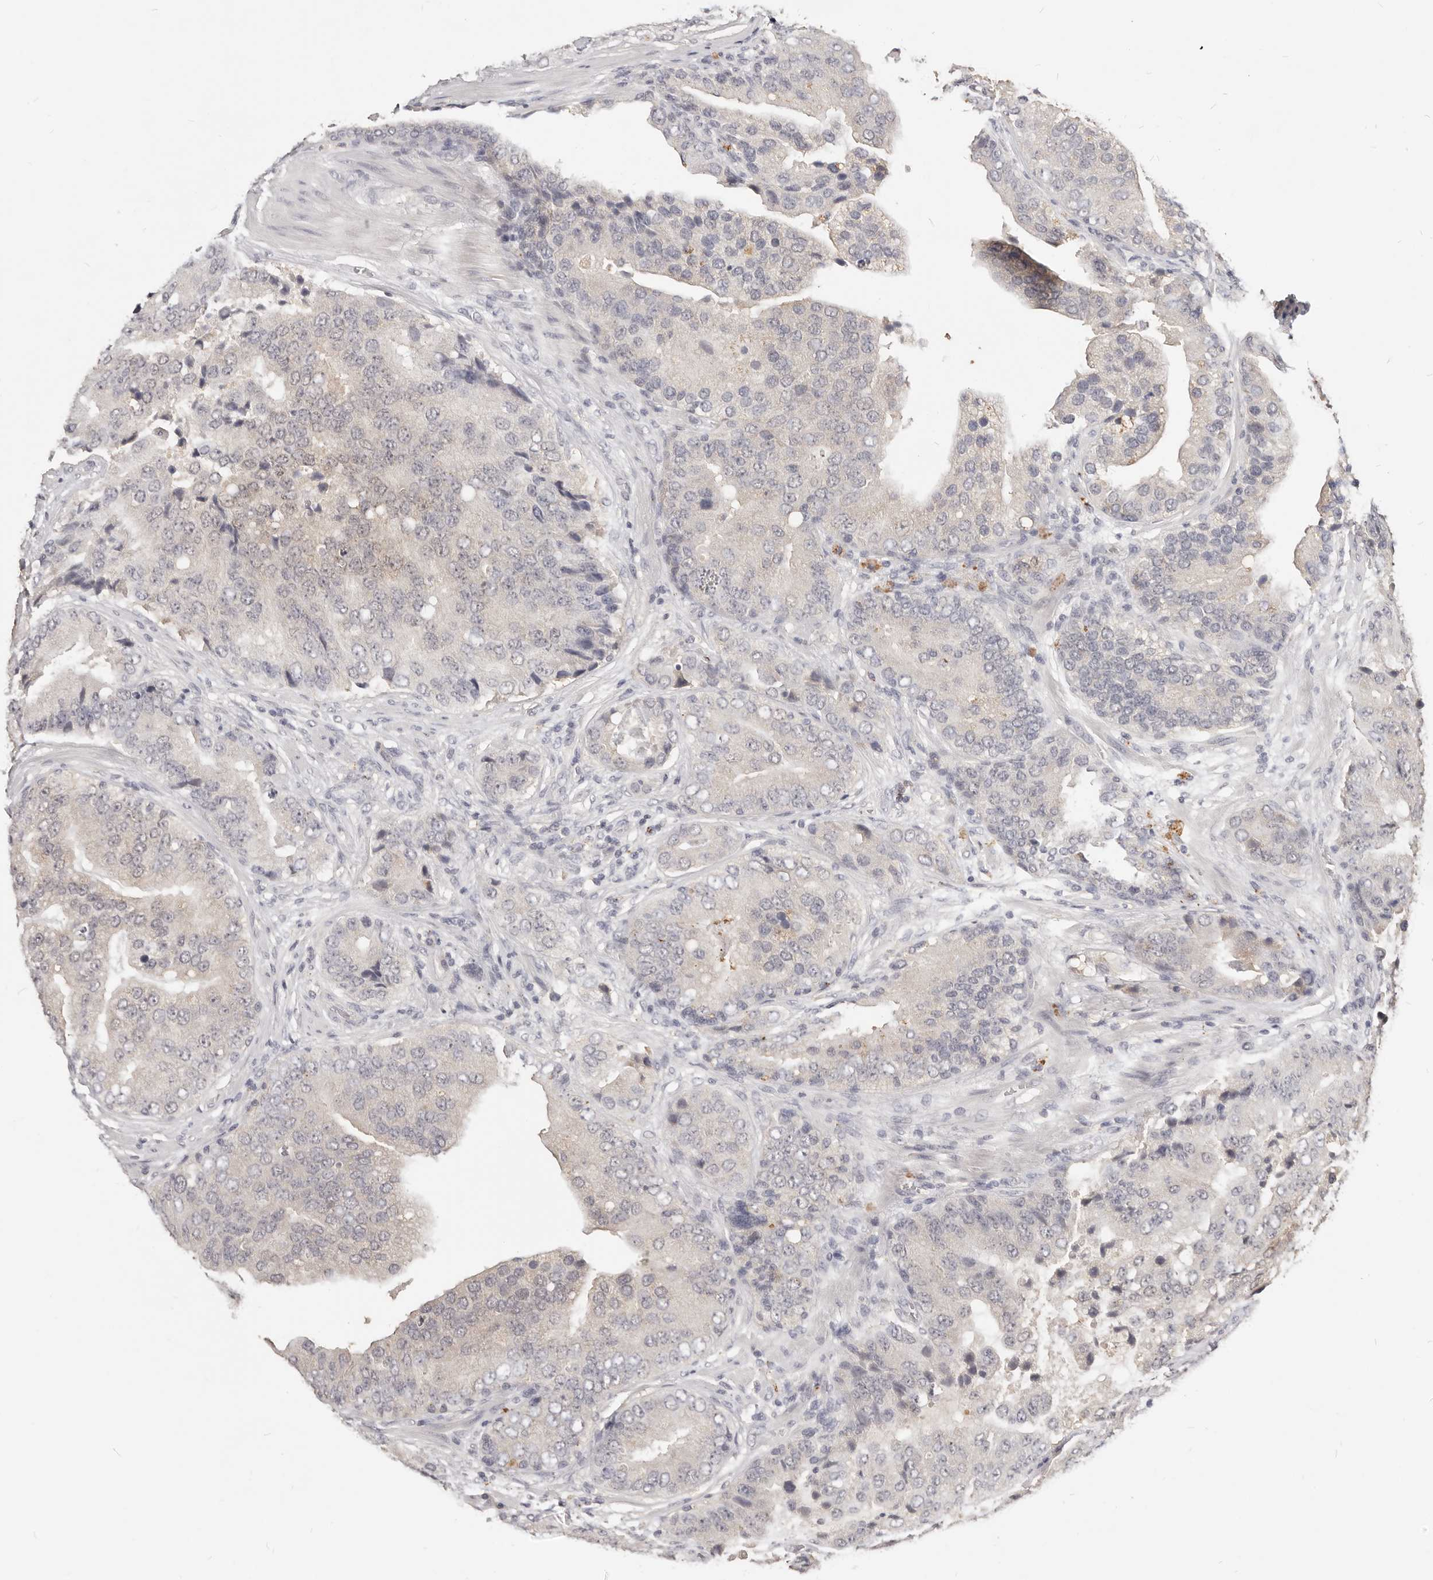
{"staining": {"intensity": "negative", "quantity": "none", "location": "none"}, "tissue": "prostate cancer", "cell_type": "Tumor cells", "image_type": "cancer", "snomed": [{"axis": "morphology", "description": "Adenocarcinoma, High grade"}, {"axis": "topography", "description": "Prostate"}], "caption": "Protein analysis of prostate adenocarcinoma (high-grade) reveals no significant expression in tumor cells. (Stains: DAB (3,3'-diaminobenzidine) immunohistochemistry with hematoxylin counter stain, Microscopy: brightfield microscopy at high magnification).", "gene": "TSPAN13", "patient": {"sex": "male", "age": 70}}